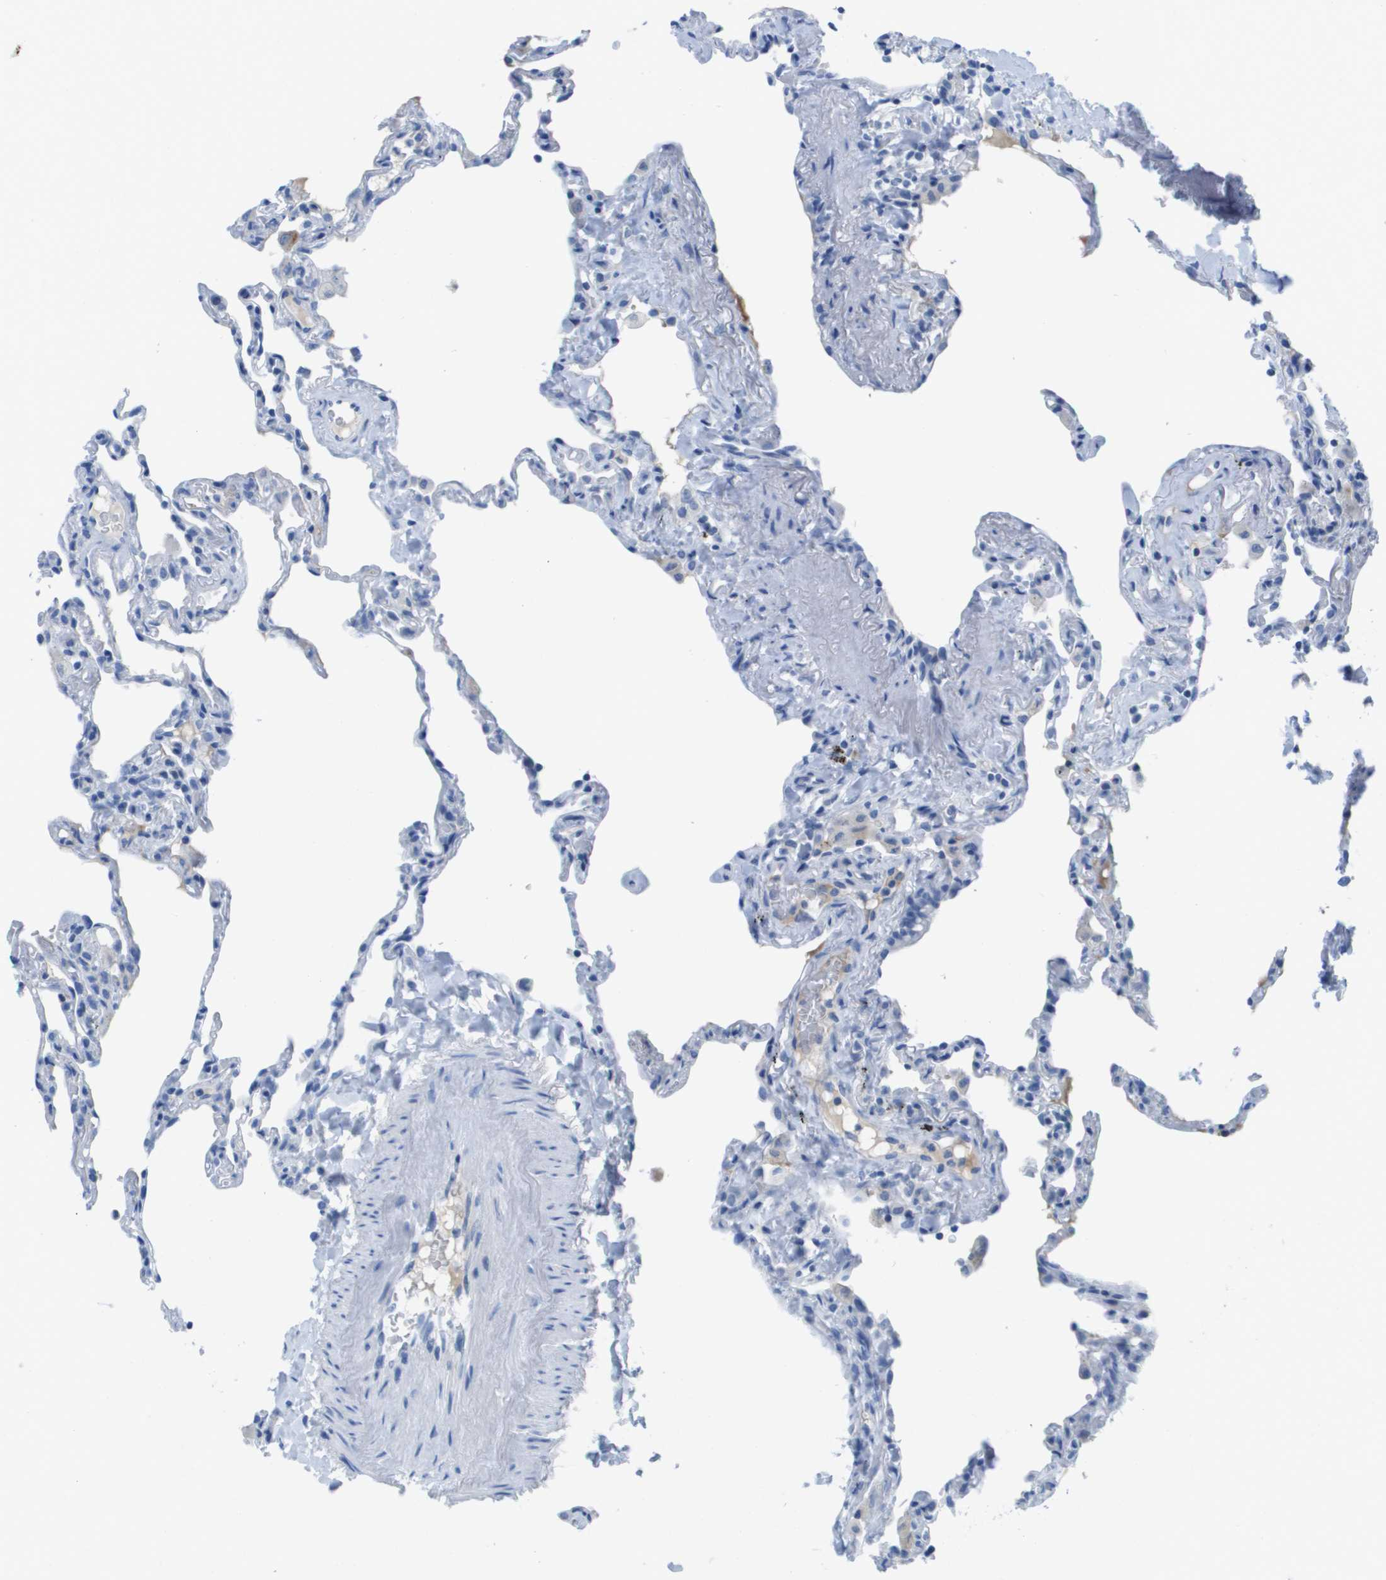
{"staining": {"intensity": "negative", "quantity": "none", "location": "none"}, "tissue": "lung", "cell_type": "Alveolar cells", "image_type": "normal", "snomed": [{"axis": "morphology", "description": "Normal tissue, NOS"}, {"axis": "topography", "description": "Lung"}], "caption": "Alveolar cells are negative for brown protein staining in benign lung. (DAB (3,3'-diaminobenzidine) IHC visualized using brightfield microscopy, high magnification).", "gene": "GPR18", "patient": {"sex": "male", "age": 59}}